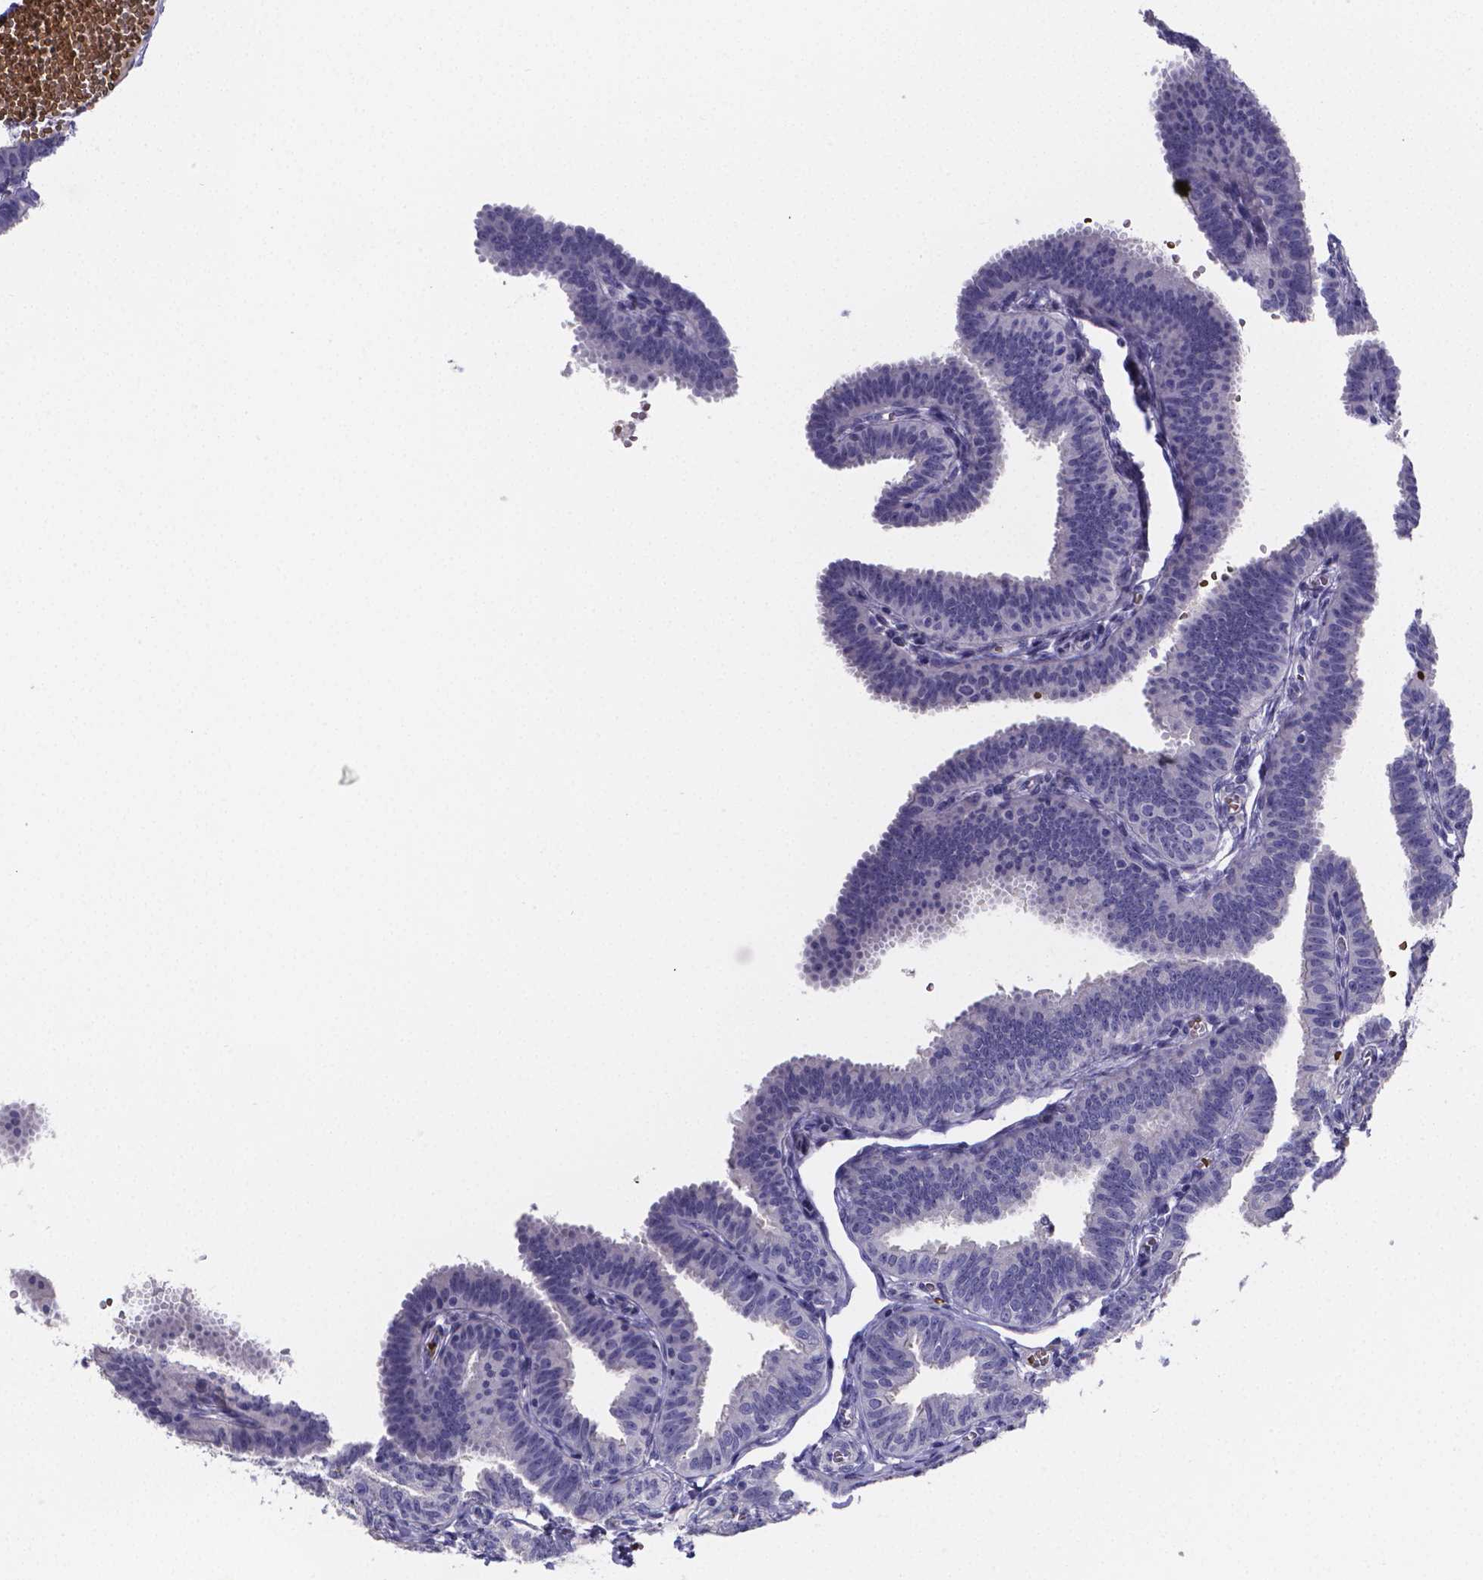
{"staining": {"intensity": "negative", "quantity": "none", "location": "none"}, "tissue": "fallopian tube", "cell_type": "Glandular cells", "image_type": "normal", "snomed": [{"axis": "morphology", "description": "Normal tissue, NOS"}, {"axis": "topography", "description": "Fallopian tube"}], "caption": "Glandular cells are negative for brown protein staining in normal fallopian tube.", "gene": "GABRA3", "patient": {"sex": "female", "age": 25}}